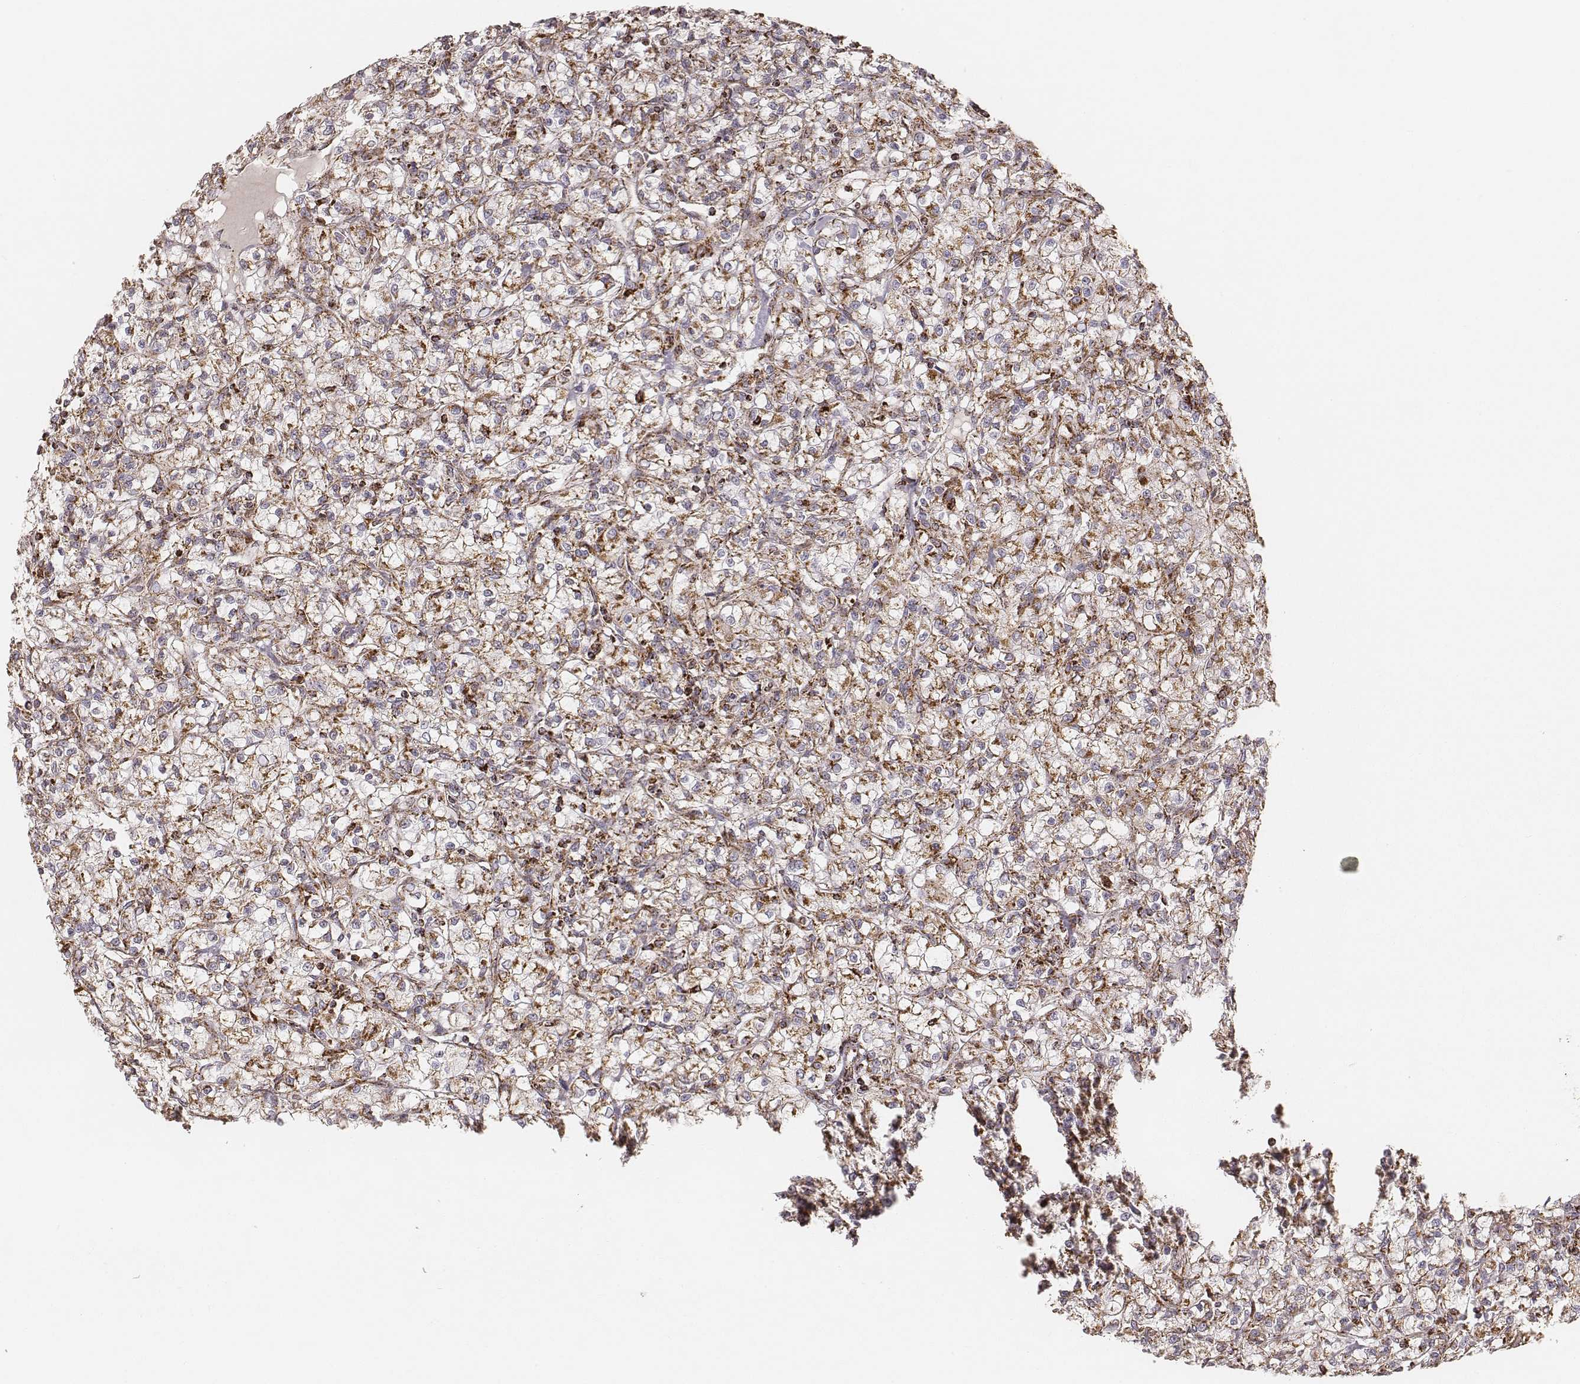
{"staining": {"intensity": "moderate", "quantity": ">75%", "location": "cytoplasmic/membranous"}, "tissue": "renal cancer", "cell_type": "Tumor cells", "image_type": "cancer", "snomed": [{"axis": "morphology", "description": "Adenocarcinoma, NOS"}, {"axis": "topography", "description": "Kidney"}], "caption": "The histopathology image displays immunohistochemical staining of renal cancer. There is moderate cytoplasmic/membranous expression is present in approximately >75% of tumor cells. Immunohistochemistry stains the protein of interest in brown and the nuclei are stained blue.", "gene": "CS", "patient": {"sex": "female", "age": 59}}